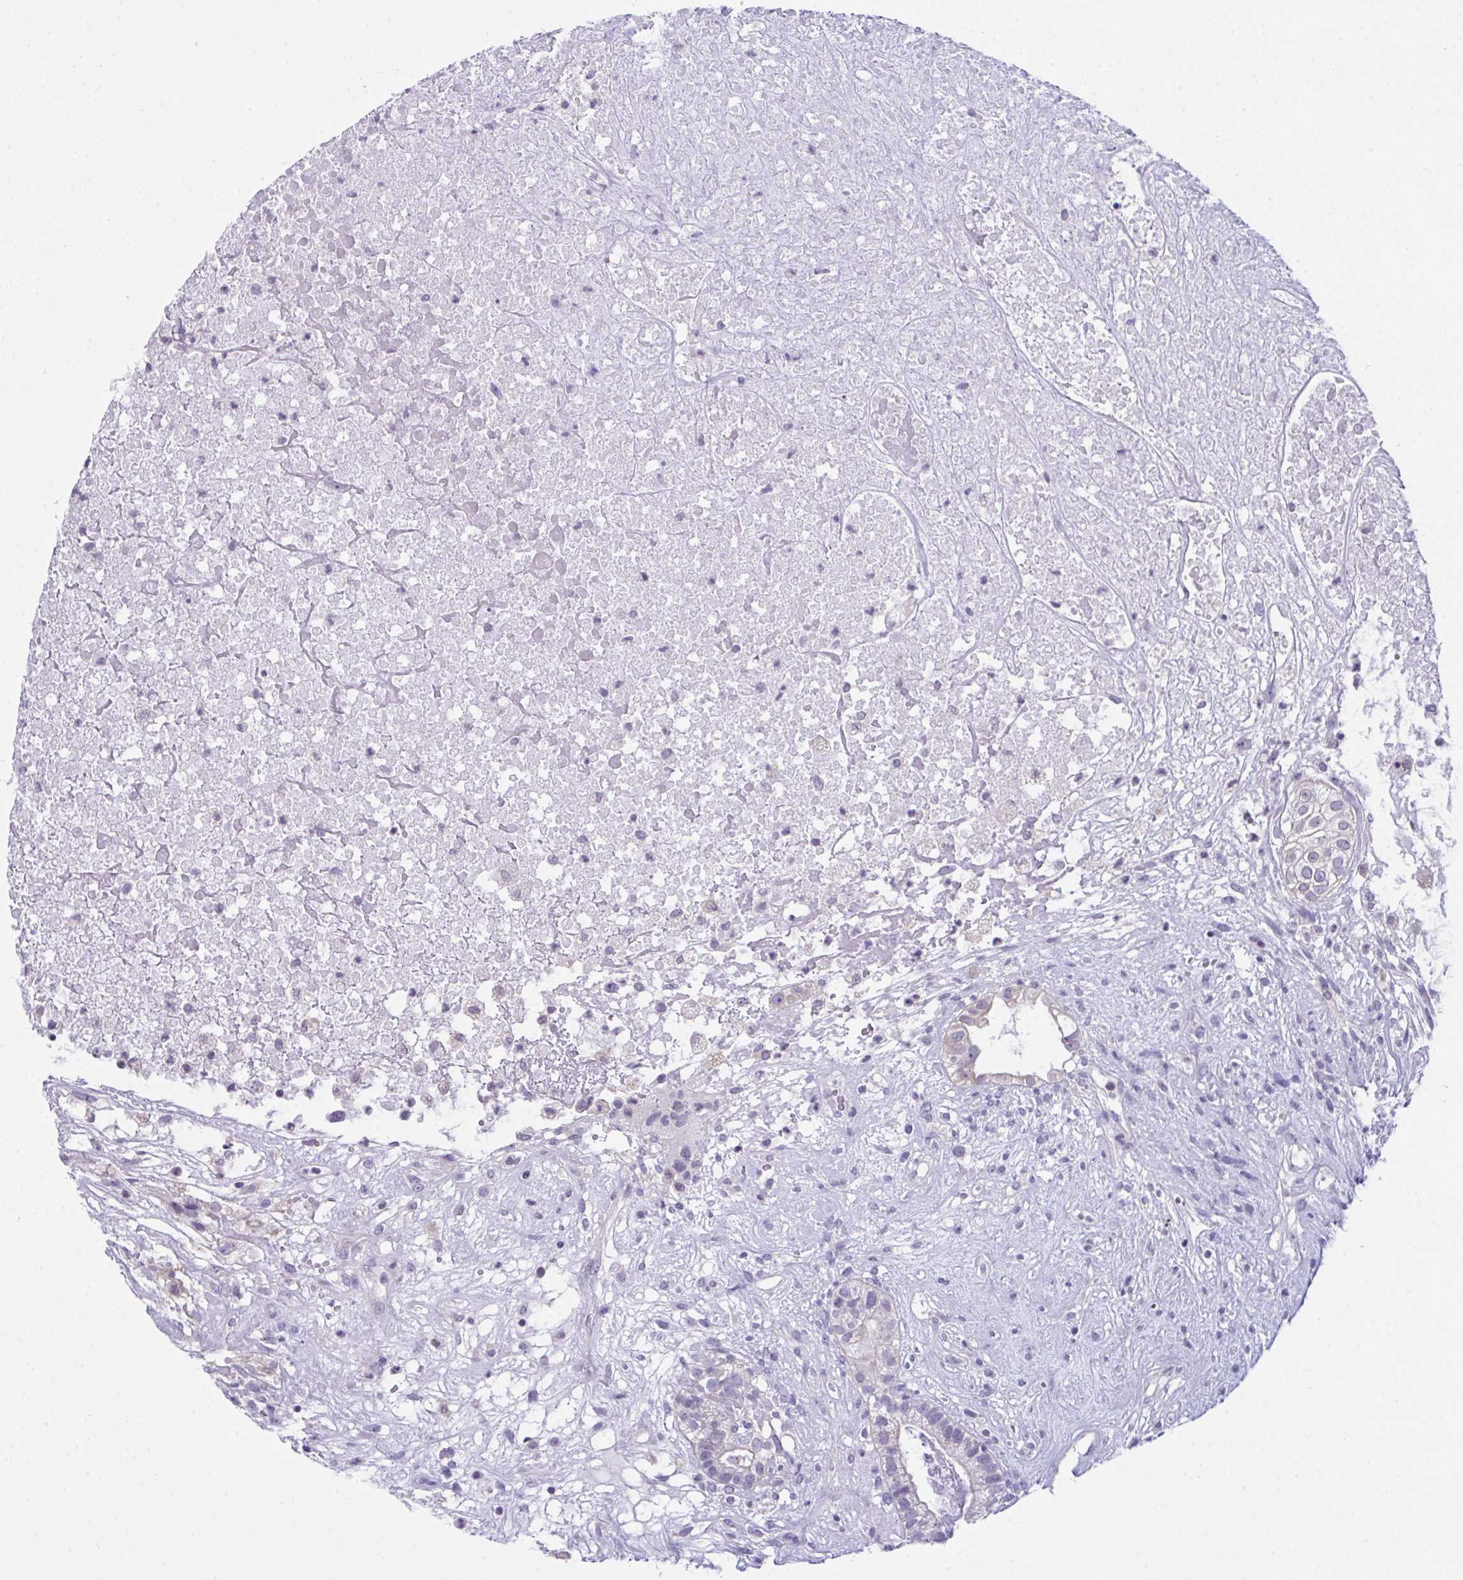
{"staining": {"intensity": "negative", "quantity": "none", "location": "none"}, "tissue": "testis cancer", "cell_type": "Tumor cells", "image_type": "cancer", "snomed": [{"axis": "morphology", "description": "Seminoma, NOS"}, {"axis": "morphology", "description": "Carcinoma, Embryonal, NOS"}, {"axis": "topography", "description": "Testis"}], "caption": "Tumor cells show no significant positivity in testis cancer. (DAB (3,3'-diaminobenzidine) immunohistochemistry, high magnification).", "gene": "ATP6V0D2", "patient": {"sex": "male", "age": 41}}